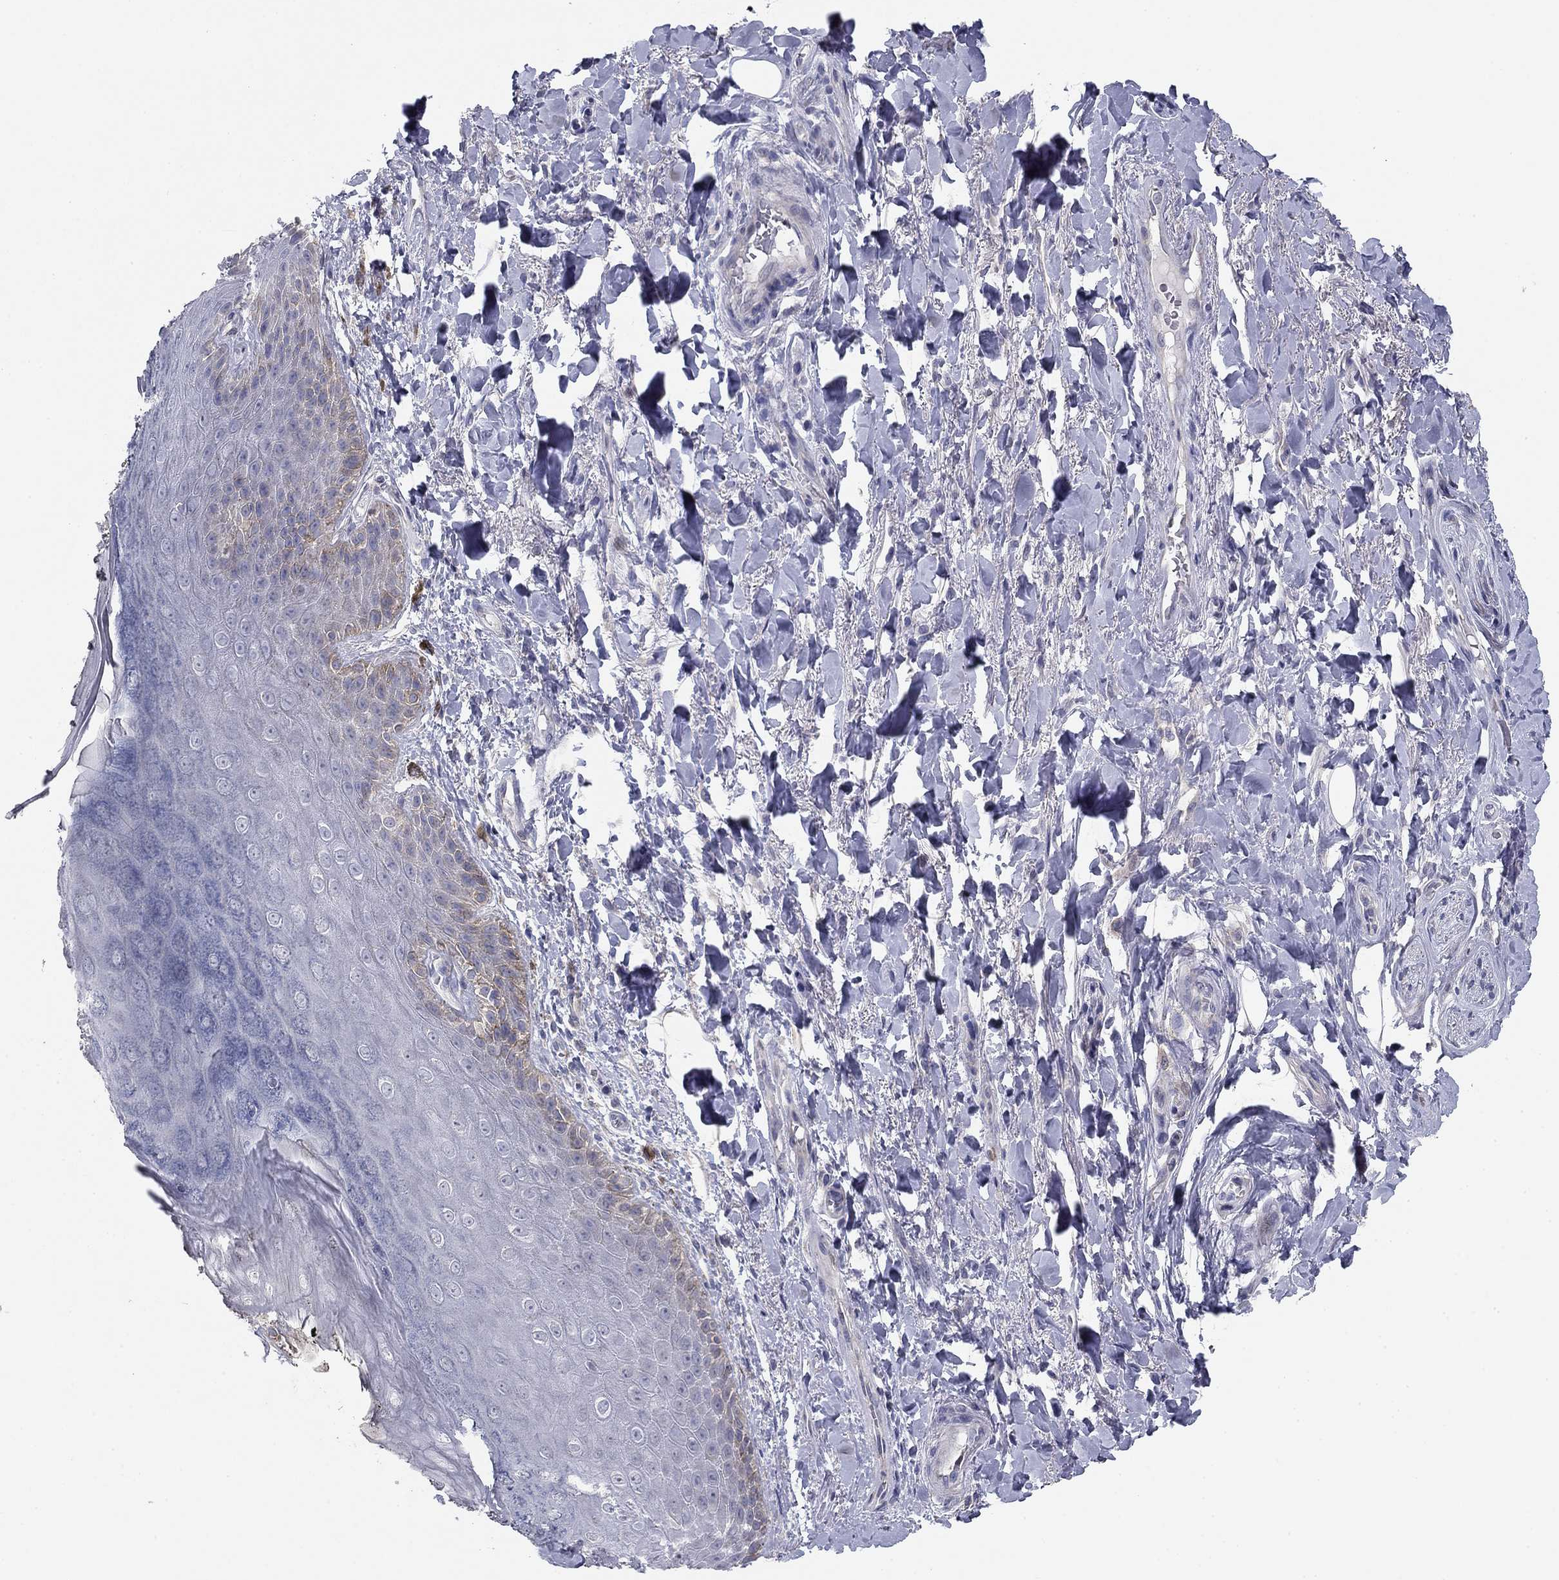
{"staining": {"intensity": "negative", "quantity": "none", "location": "none"}, "tissue": "skin", "cell_type": "Epidermal cells", "image_type": "normal", "snomed": [{"axis": "morphology", "description": "Normal tissue, NOS"}, {"axis": "topography", "description": "Anal"}, {"axis": "topography", "description": "Peripheral nerve tissue"}], "caption": "Photomicrograph shows no protein staining in epidermal cells of benign skin. (DAB IHC visualized using brightfield microscopy, high magnification).", "gene": "SEPTIN3", "patient": {"sex": "male", "age": 53}}